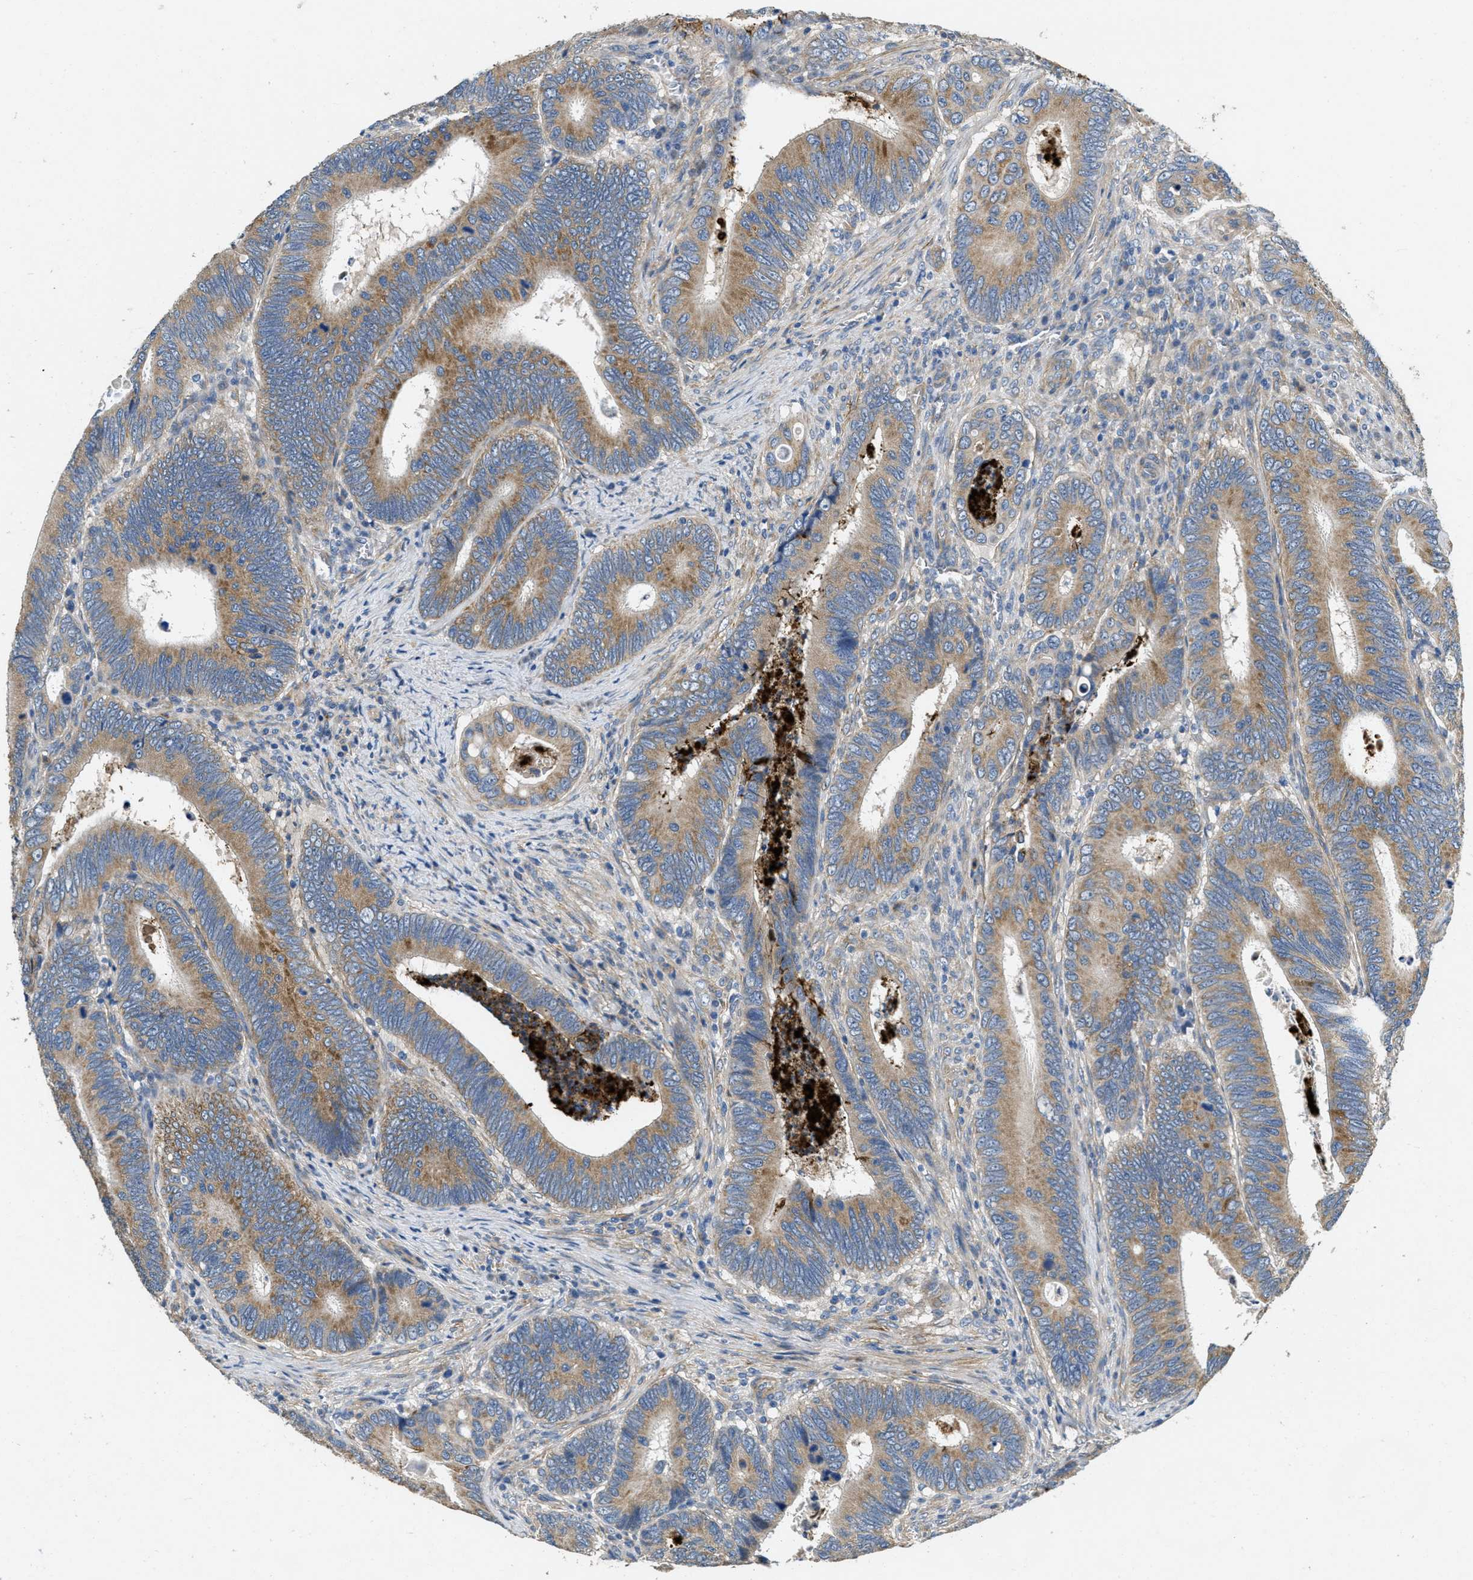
{"staining": {"intensity": "moderate", "quantity": ">75%", "location": "cytoplasmic/membranous"}, "tissue": "colorectal cancer", "cell_type": "Tumor cells", "image_type": "cancer", "snomed": [{"axis": "morphology", "description": "Inflammation, NOS"}, {"axis": "morphology", "description": "Adenocarcinoma, NOS"}, {"axis": "topography", "description": "Colon"}], "caption": "The micrograph exhibits immunohistochemical staining of colorectal cancer. There is moderate cytoplasmic/membranous positivity is appreciated in approximately >75% of tumor cells. (IHC, brightfield microscopy, high magnification).", "gene": "TOMM70", "patient": {"sex": "male", "age": 72}}